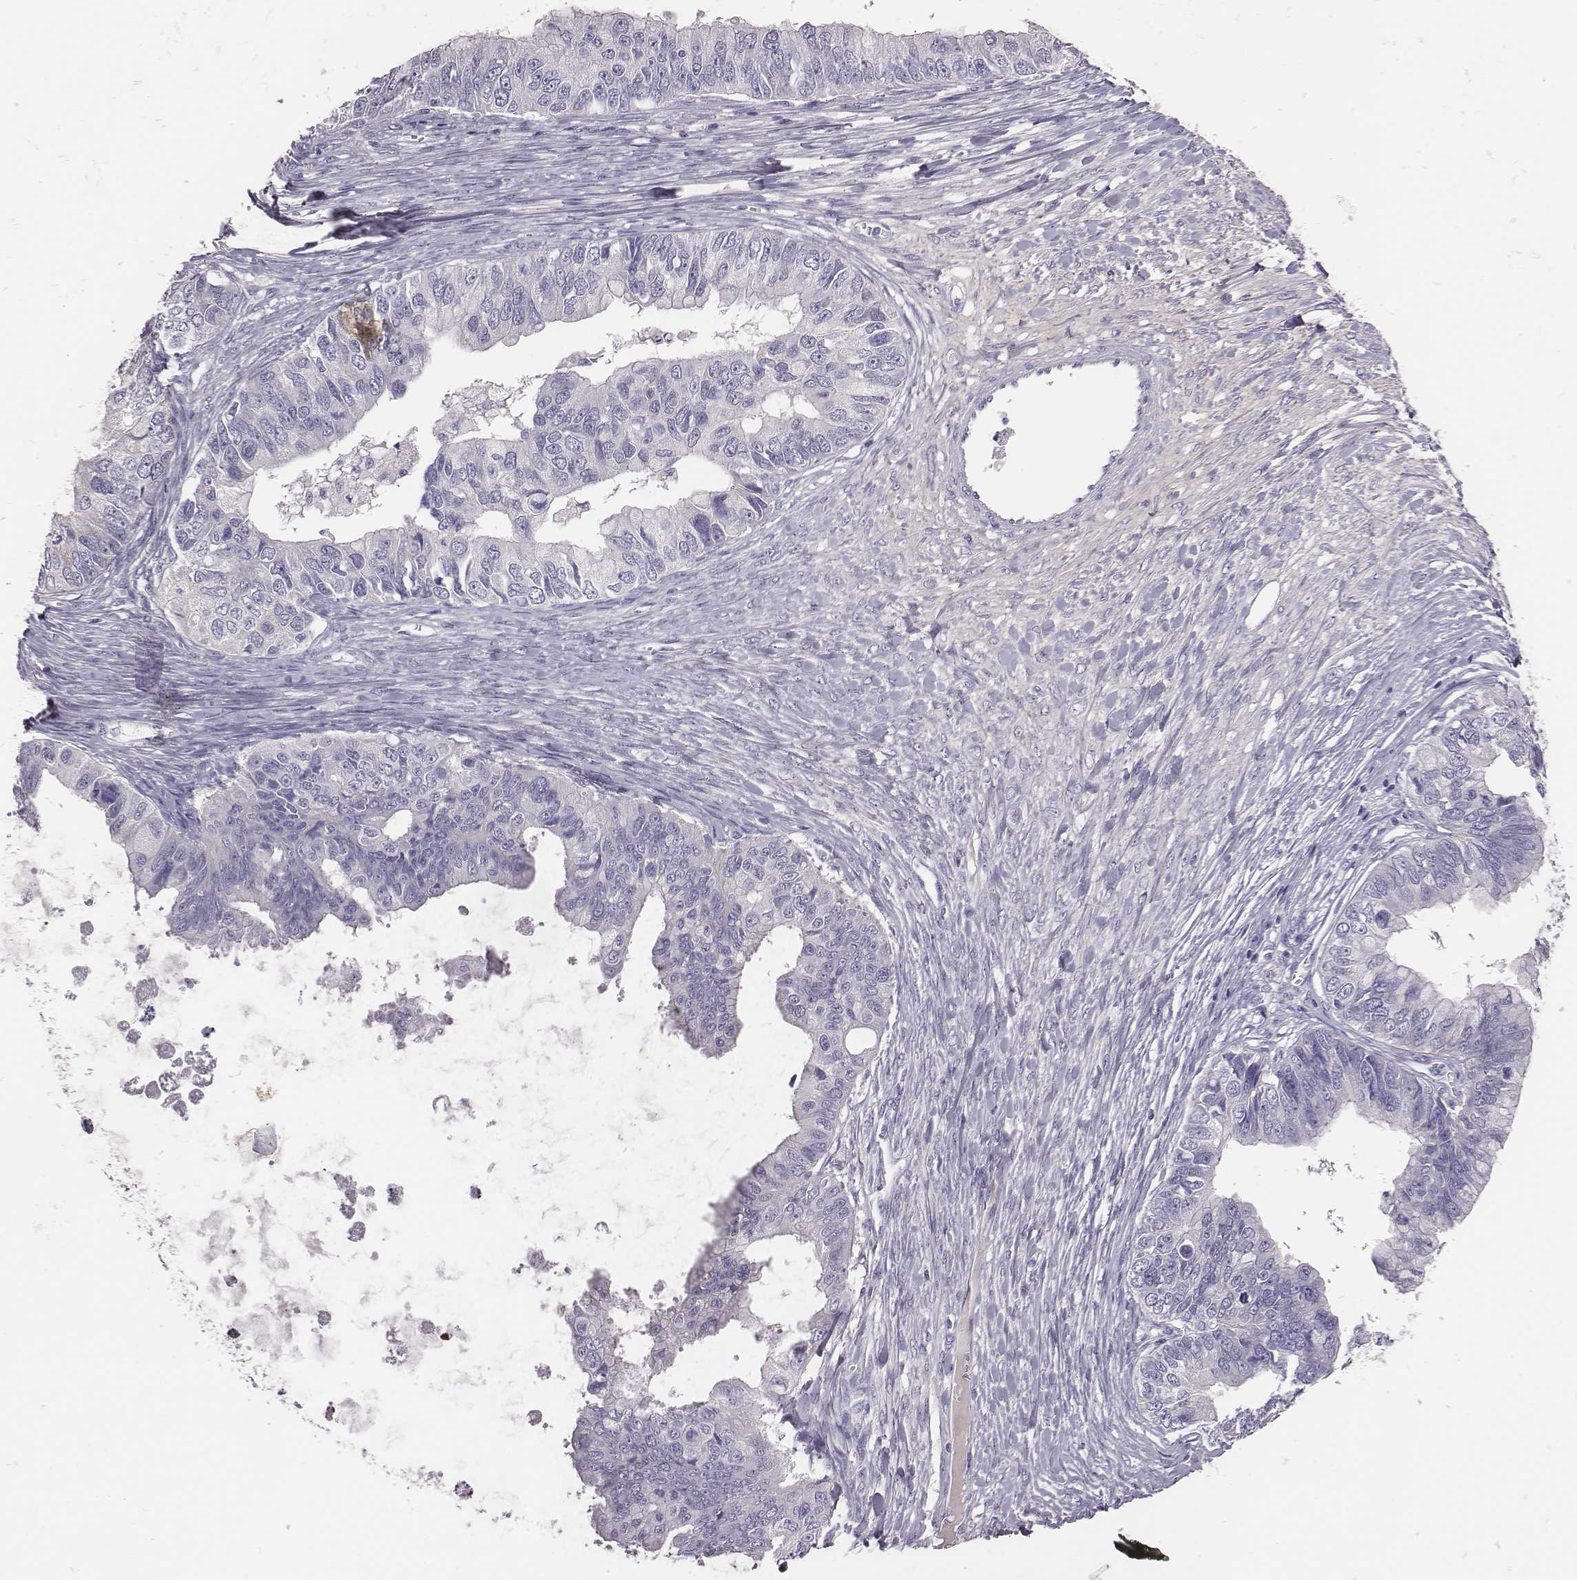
{"staining": {"intensity": "negative", "quantity": "none", "location": "none"}, "tissue": "ovarian cancer", "cell_type": "Tumor cells", "image_type": "cancer", "snomed": [{"axis": "morphology", "description": "Cystadenocarcinoma, mucinous, NOS"}, {"axis": "topography", "description": "Ovary"}], "caption": "The image displays no staining of tumor cells in ovarian mucinous cystadenocarcinoma. The staining was performed using DAB (3,3'-diaminobenzidine) to visualize the protein expression in brown, while the nuclei were stained in blue with hematoxylin (Magnification: 20x).", "gene": "EN1", "patient": {"sex": "female", "age": 76}}